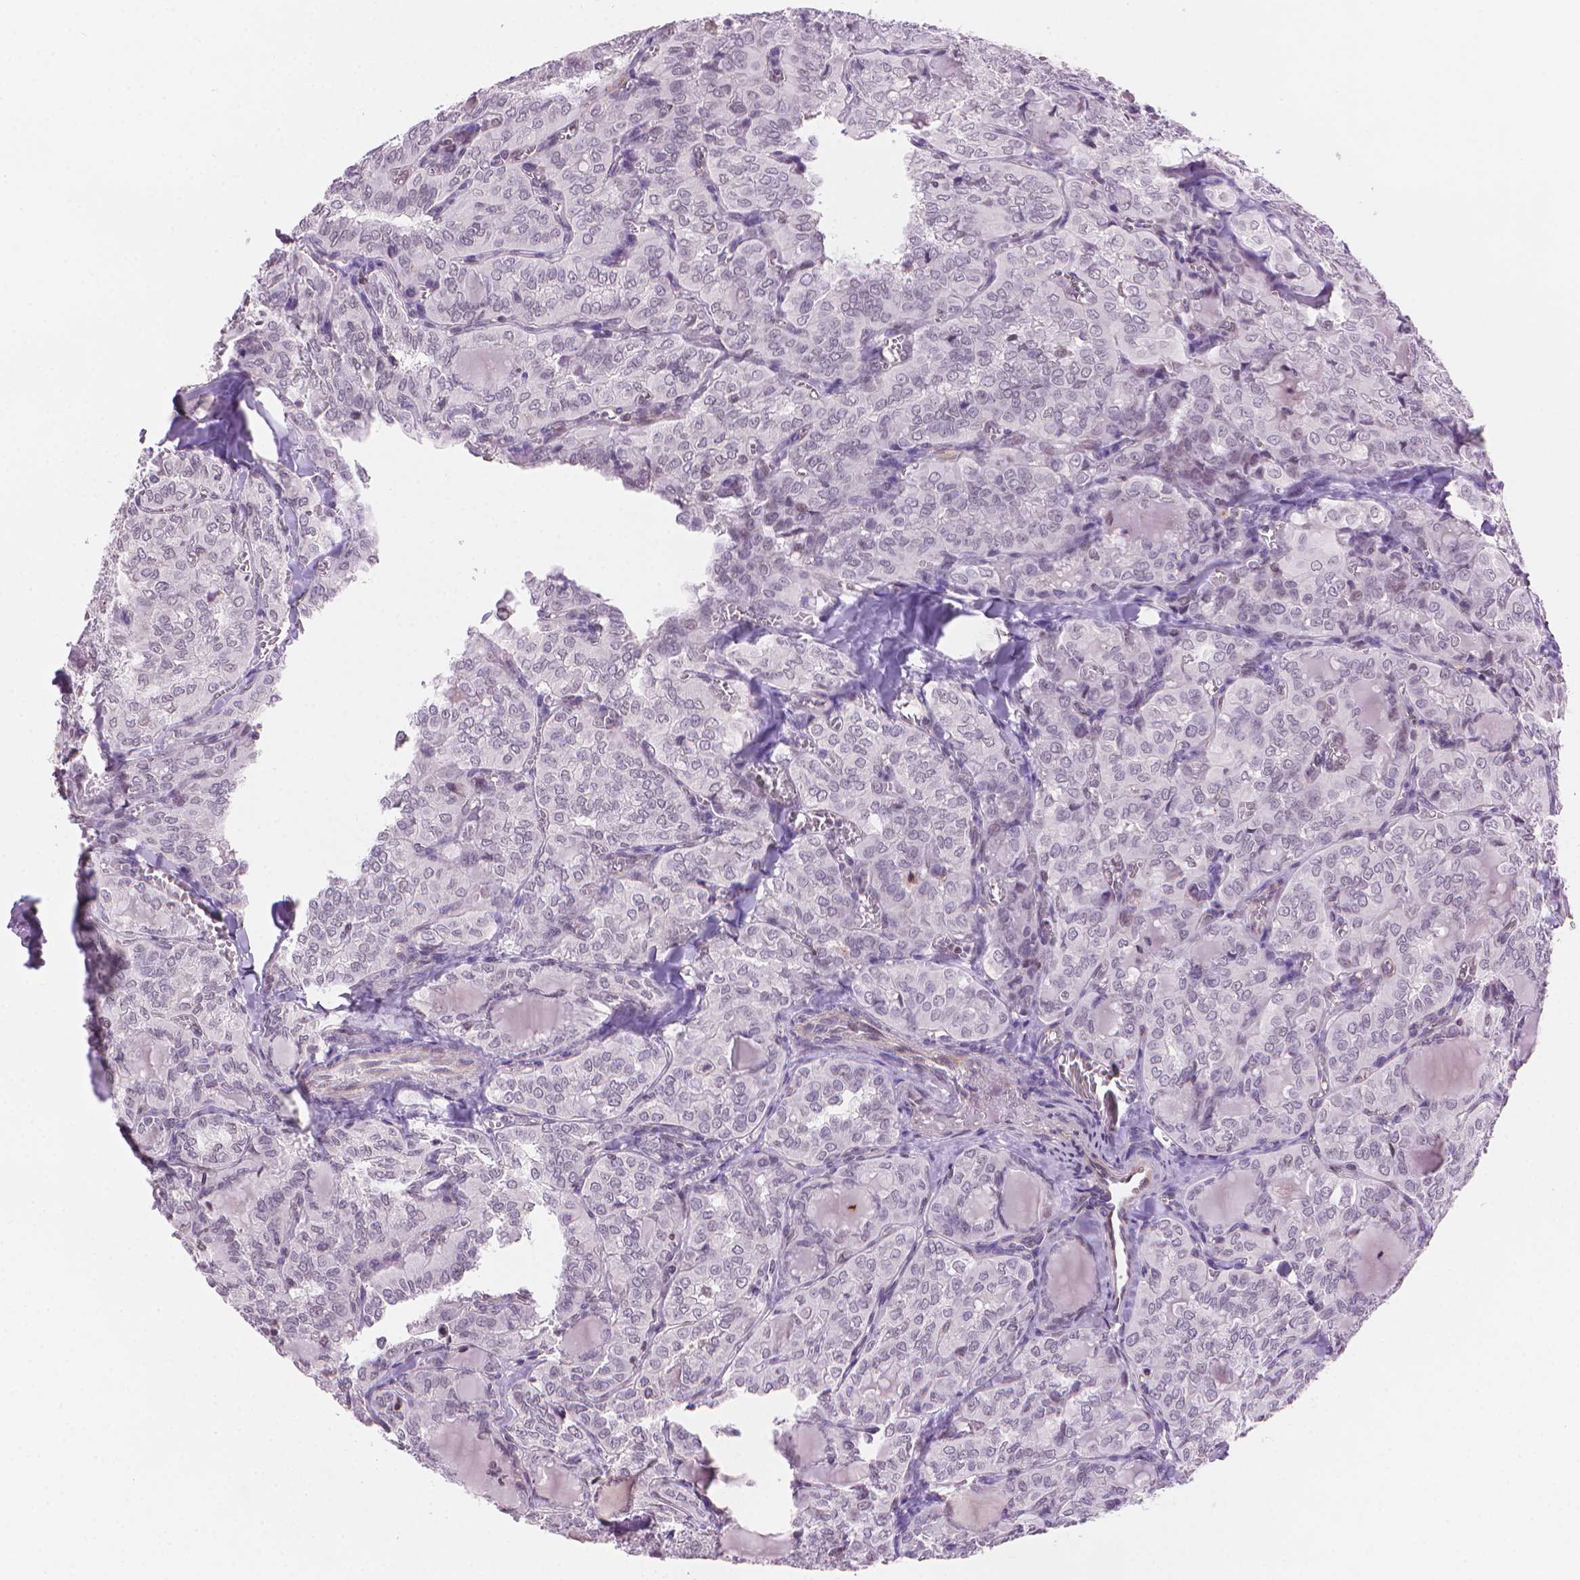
{"staining": {"intensity": "negative", "quantity": "none", "location": "none"}, "tissue": "thyroid cancer", "cell_type": "Tumor cells", "image_type": "cancer", "snomed": [{"axis": "morphology", "description": "Papillary adenocarcinoma, NOS"}, {"axis": "topography", "description": "Thyroid gland"}], "caption": "Immunohistochemistry micrograph of neoplastic tissue: papillary adenocarcinoma (thyroid) stained with DAB displays no significant protein positivity in tumor cells. (DAB IHC, high magnification).", "gene": "TMEM184A", "patient": {"sex": "female", "age": 41}}